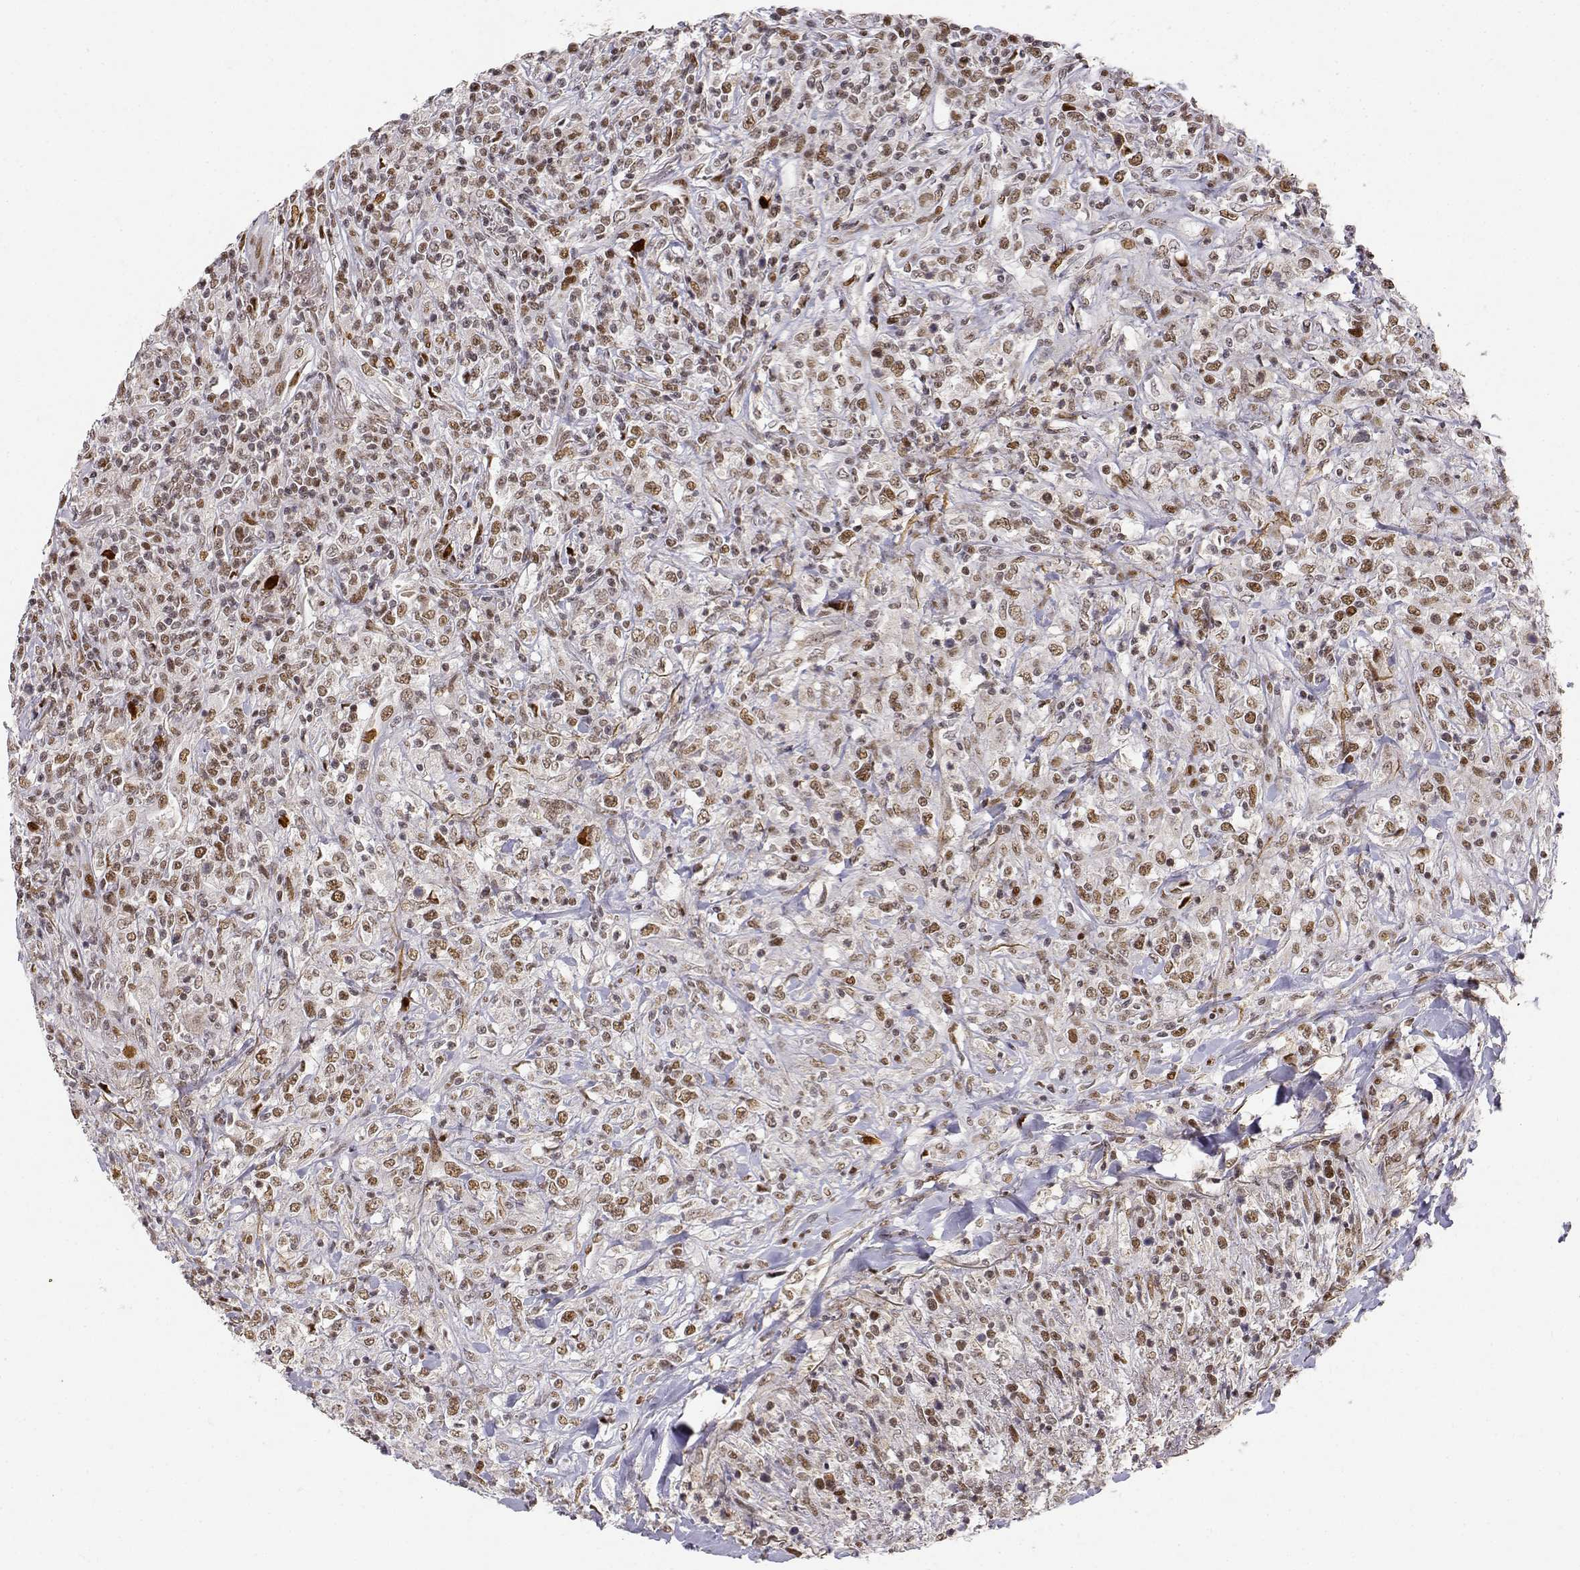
{"staining": {"intensity": "weak", "quantity": ">75%", "location": "nuclear"}, "tissue": "lymphoma", "cell_type": "Tumor cells", "image_type": "cancer", "snomed": [{"axis": "morphology", "description": "Malignant lymphoma, non-Hodgkin's type, High grade"}, {"axis": "topography", "description": "Lung"}], "caption": "IHC micrograph of neoplastic tissue: human high-grade malignant lymphoma, non-Hodgkin's type stained using immunohistochemistry reveals low levels of weak protein expression localized specifically in the nuclear of tumor cells, appearing as a nuclear brown color.", "gene": "RSF1", "patient": {"sex": "male", "age": 79}}